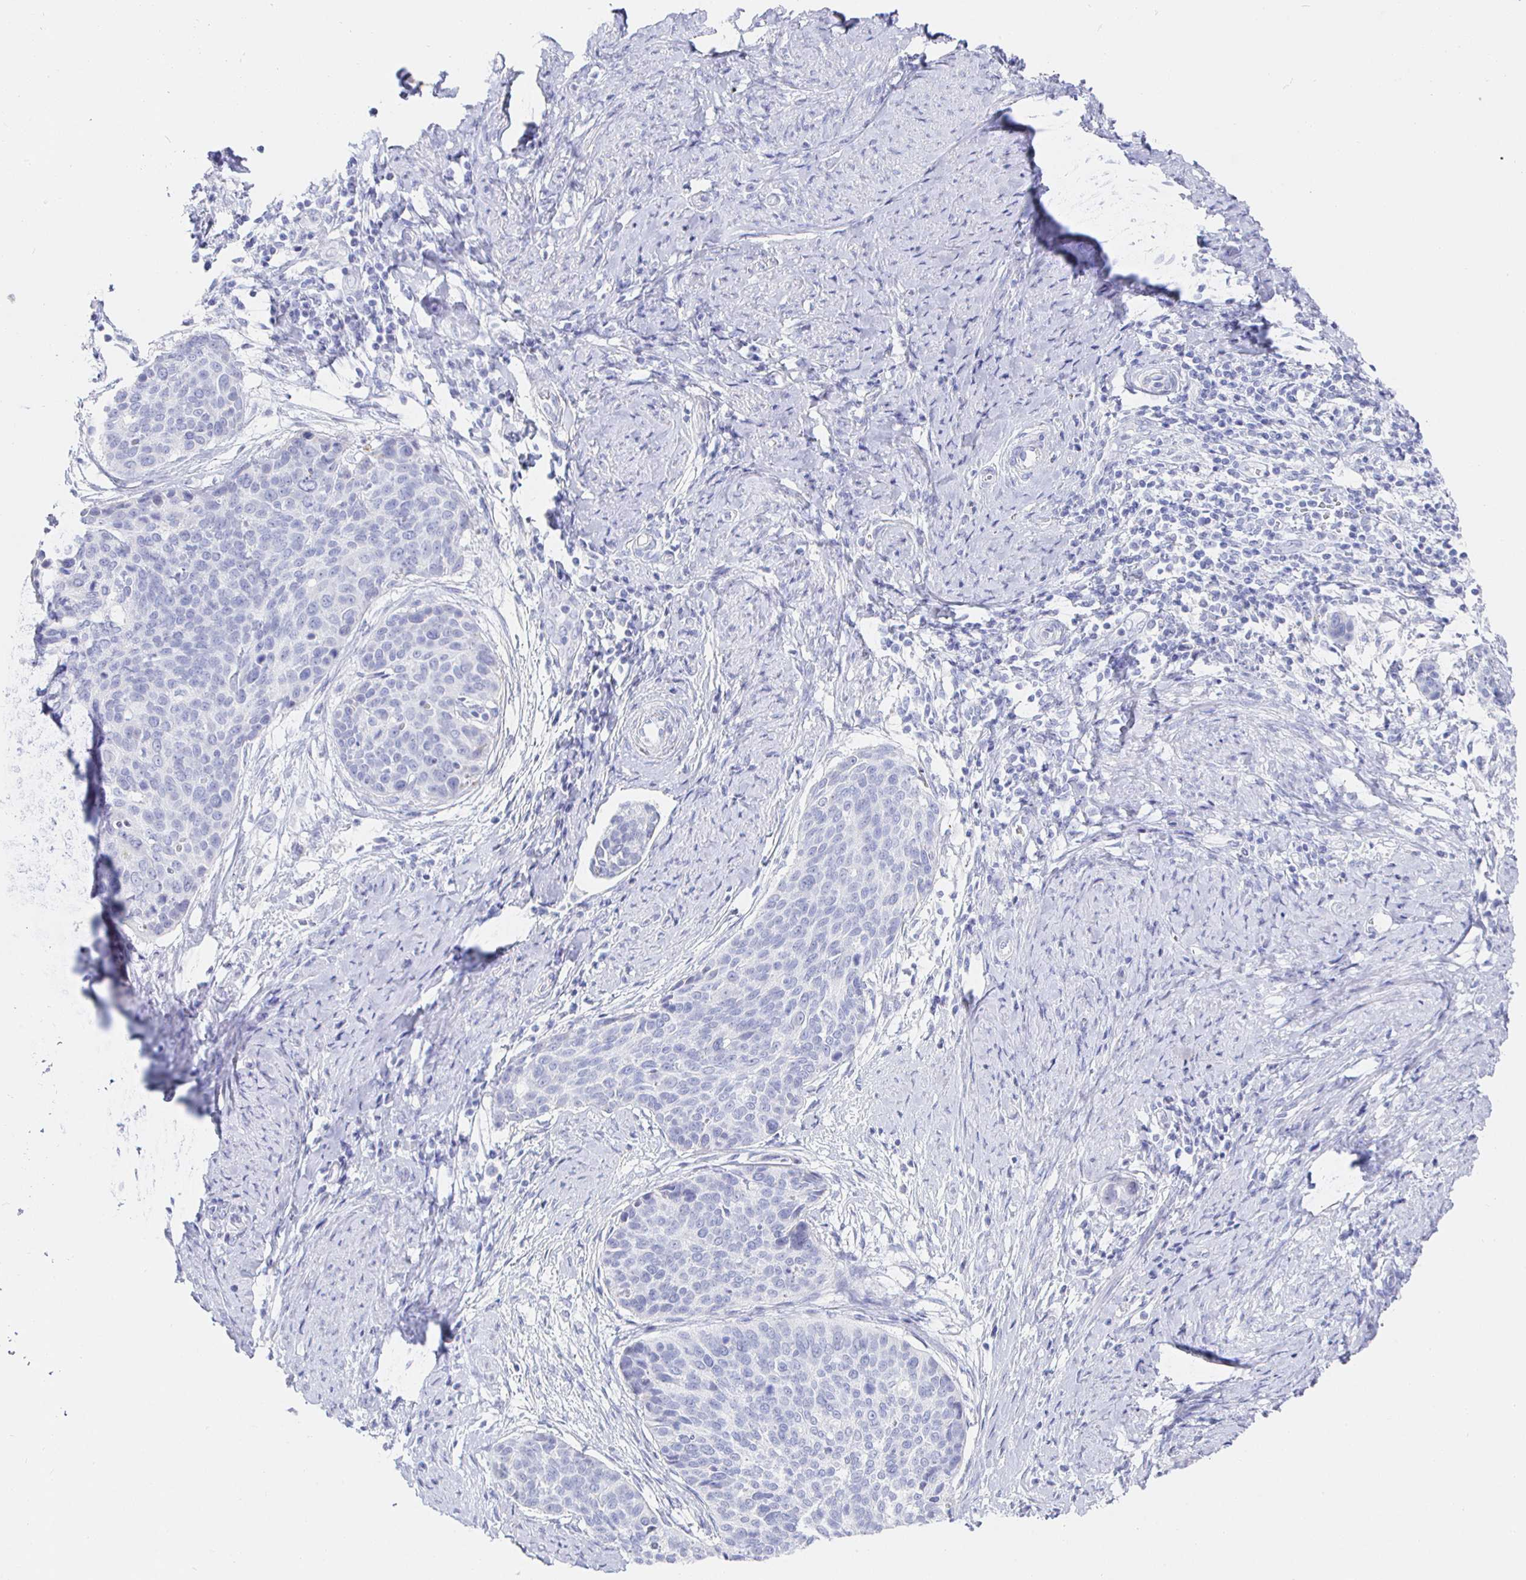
{"staining": {"intensity": "negative", "quantity": "none", "location": "none"}, "tissue": "cervical cancer", "cell_type": "Tumor cells", "image_type": "cancer", "snomed": [{"axis": "morphology", "description": "Squamous cell carcinoma, NOS"}, {"axis": "topography", "description": "Cervix"}], "caption": "Tumor cells are negative for brown protein staining in cervical cancer.", "gene": "CR2", "patient": {"sex": "female", "age": 69}}